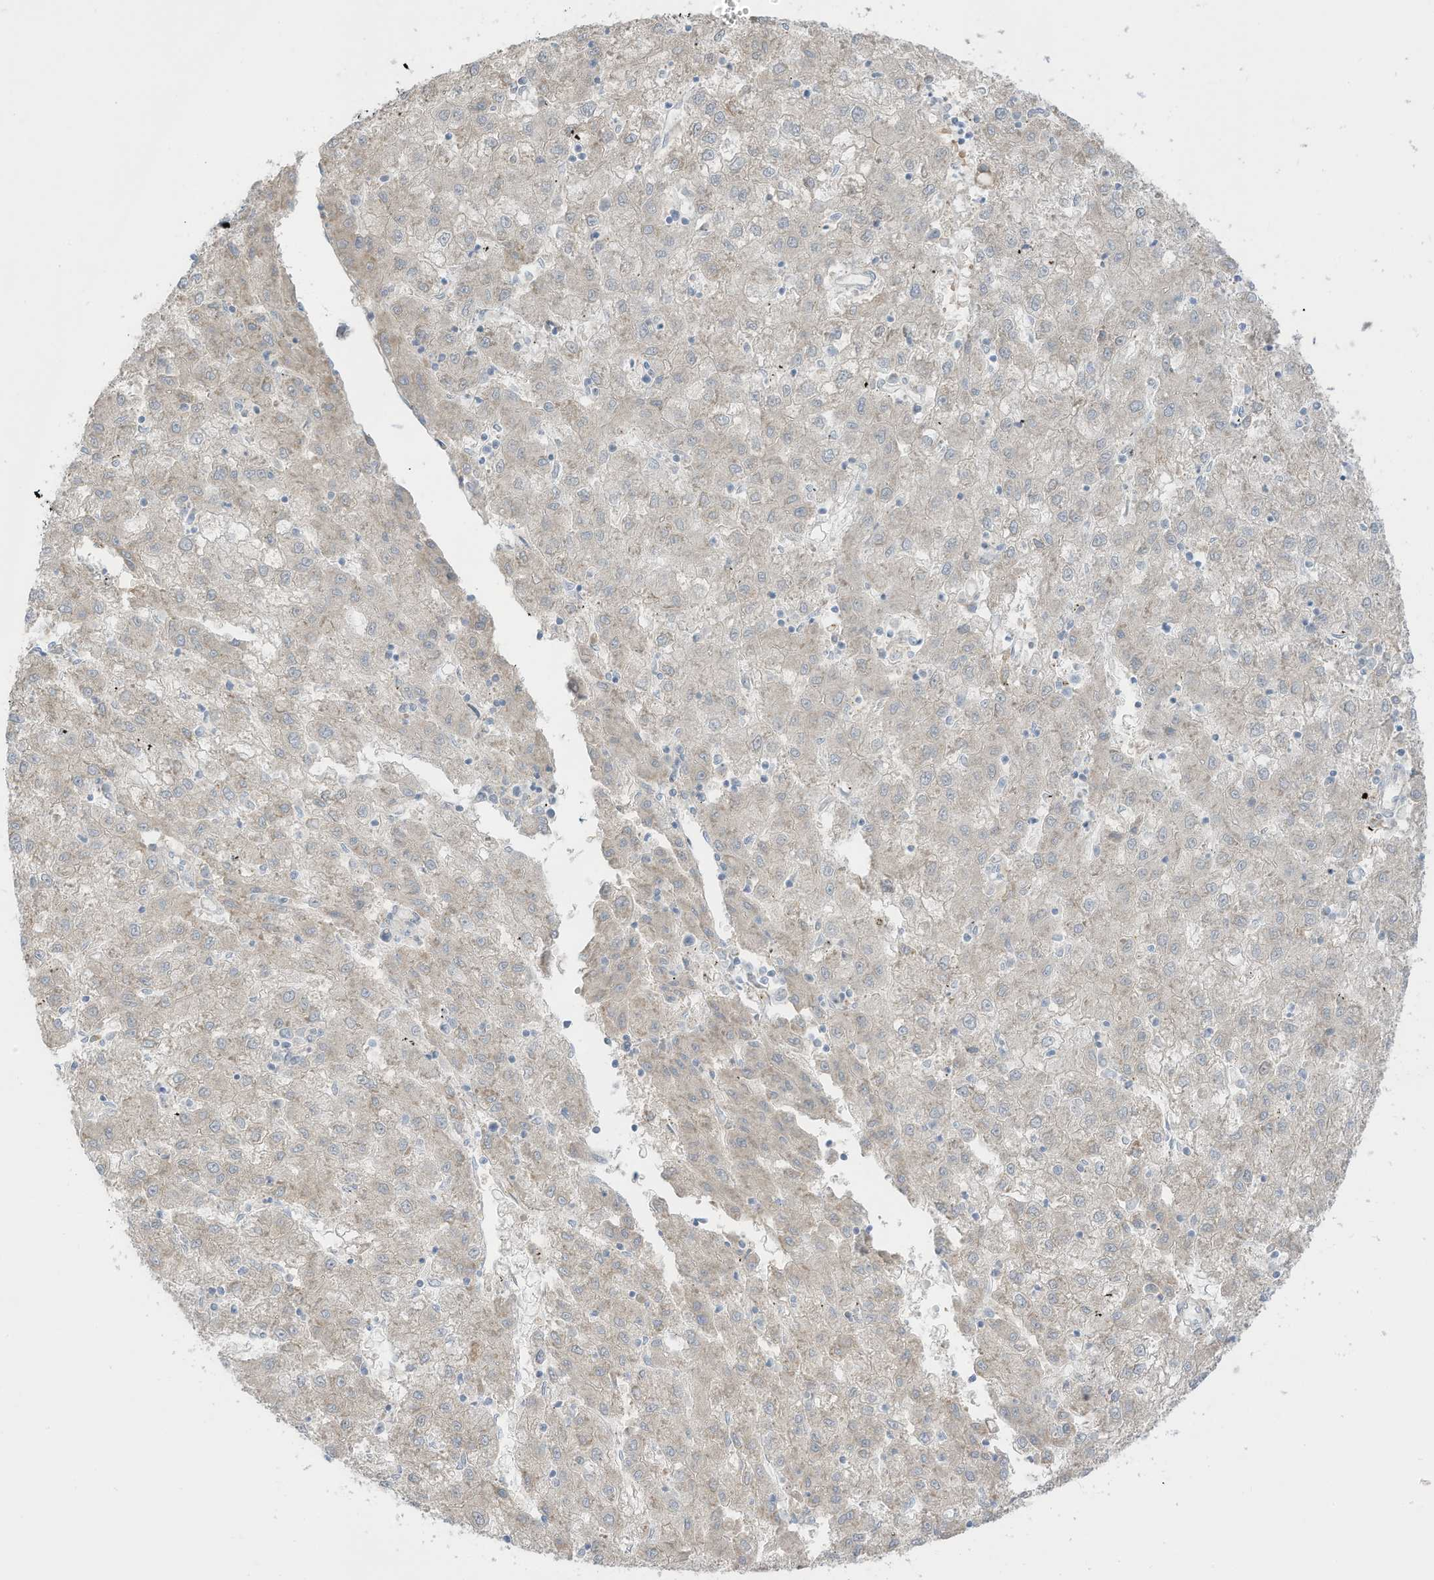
{"staining": {"intensity": "negative", "quantity": "none", "location": "none"}, "tissue": "liver cancer", "cell_type": "Tumor cells", "image_type": "cancer", "snomed": [{"axis": "morphology", "description": "Carcinoma, Hepatocellular, NOS"}, {"axis": "topography", "description": "Liver"}], "caption": "There is no significant positivity in tumor cells of liver hepatocellular carcinoma.", "gene": "HSD17B13", "patient": {"sex": "male", "age": 72}}